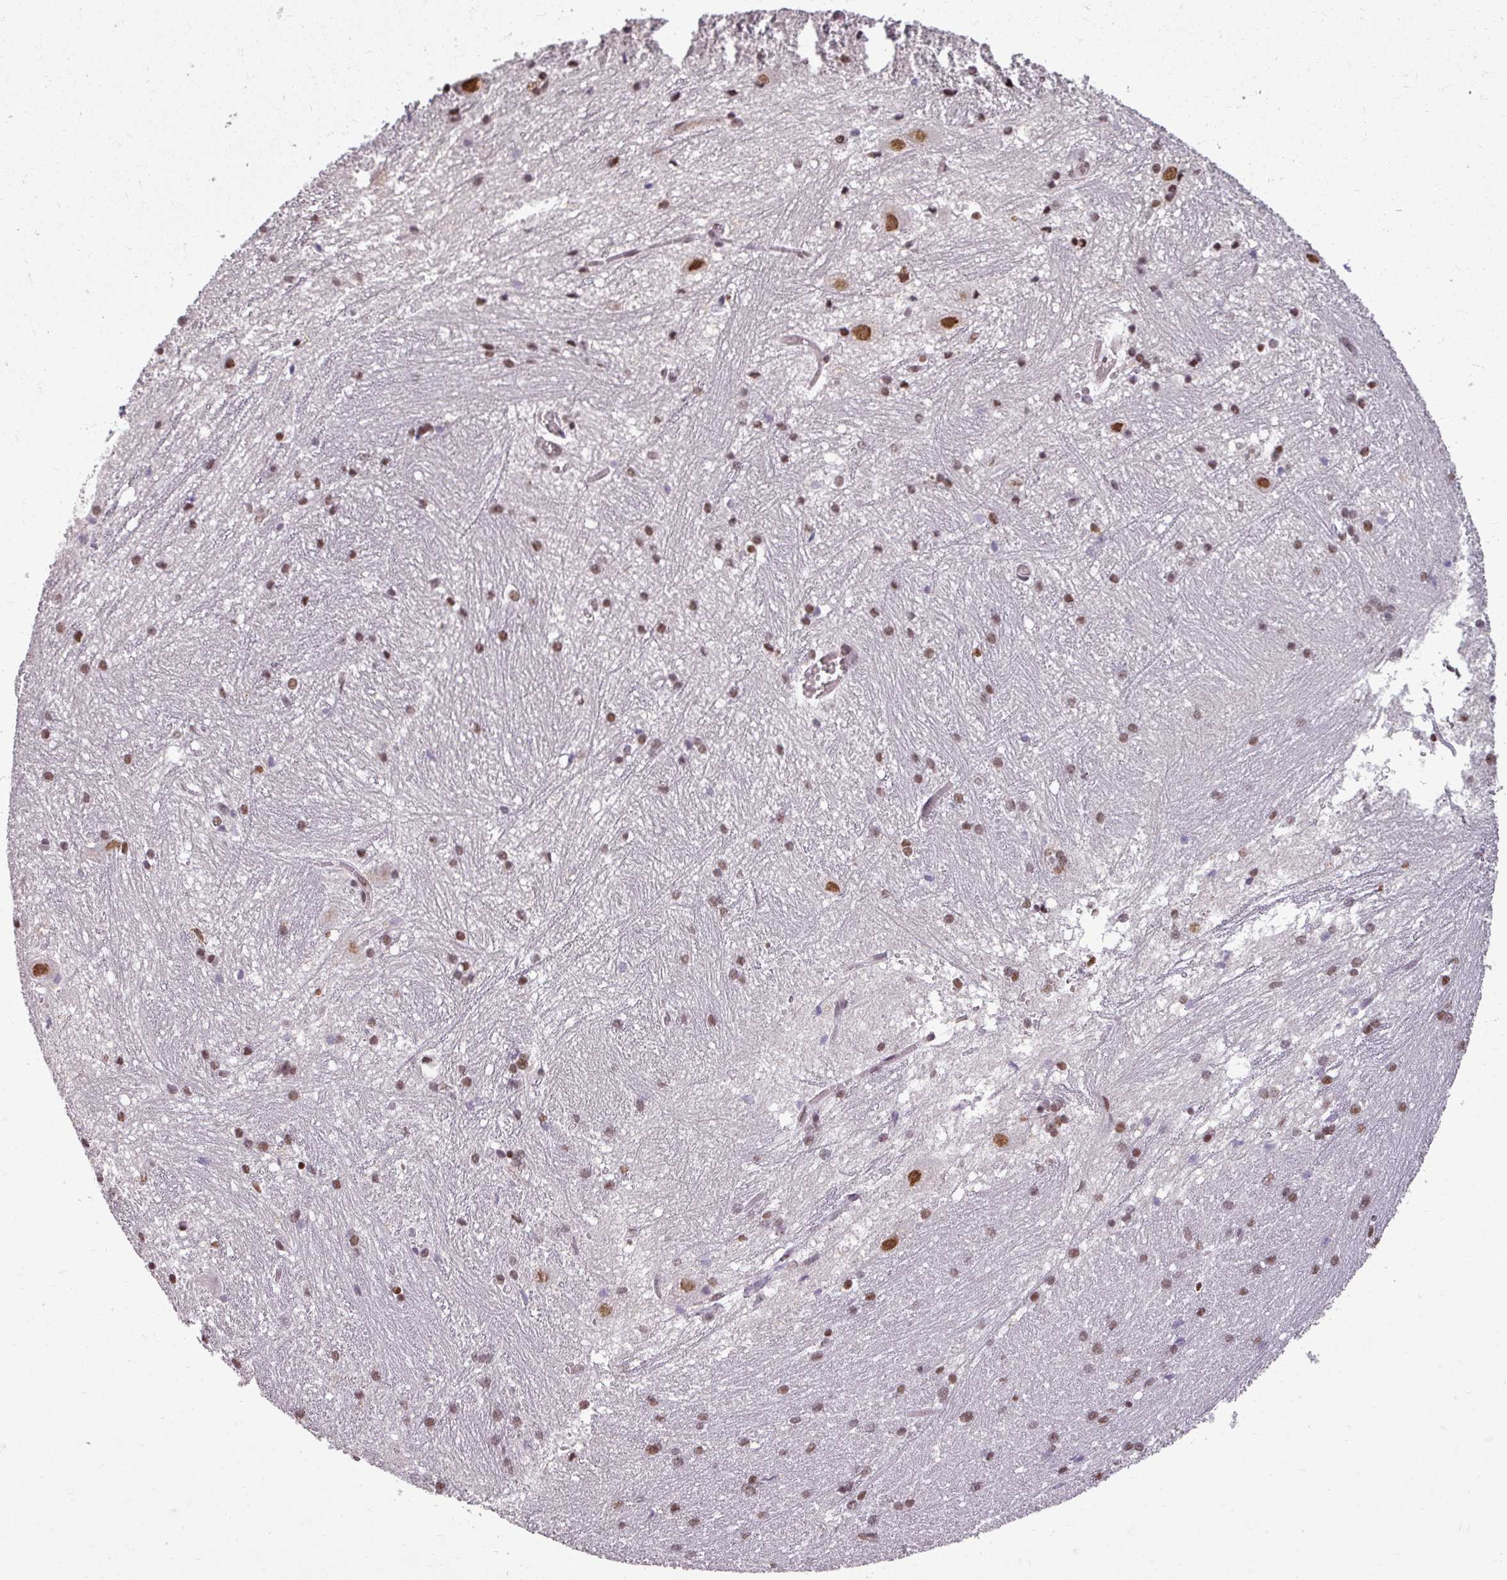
{"staining": {"intensity": "moderate", "quantity": "25%-75%", "location": "nuclear"}, "tissue": "caudate", "cell_type": "Glial cells", "image_type": "normal", "snomed": [{"axis": "morphology", "description": "Normal tissue, NOS"}, {"axis": "topography", "description": "Lateral ventricle wall"}], "caption": "Immunohistochemical staining of unremarkable human caudate exhibits medium levels of moderate nuclear positivity in approximately 25%-75% of glial cells. Nuclei are stained in blue.", "gene": "BCAS3", "patient": {"sex": "male", "age": 37}}